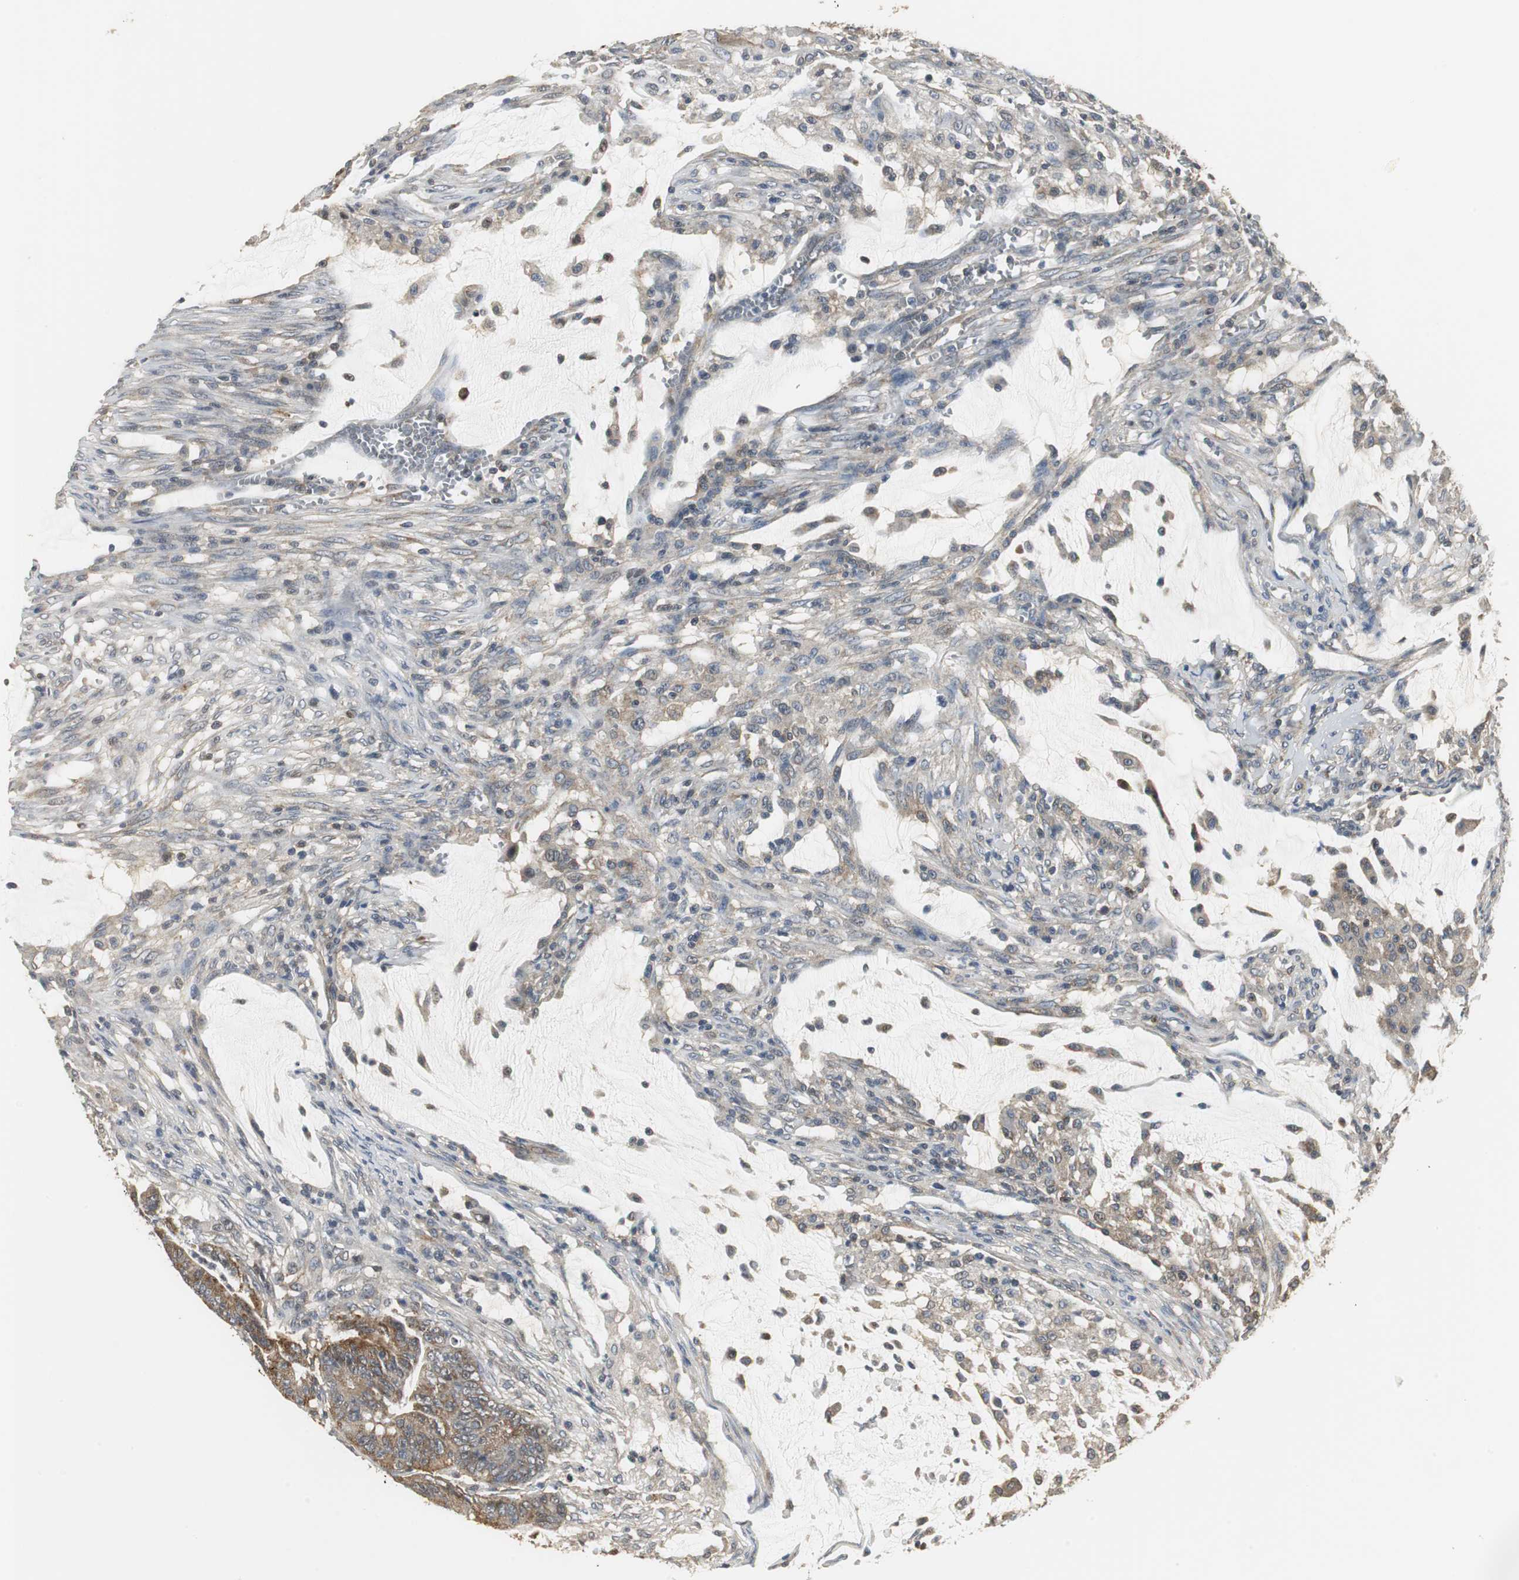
{"staining": {"intensity": "moderate", "quantity": ">75%", "location": "cytoplasmic/membranous"}, "tissue": "colorectal cancer", "cell_type": "Tumor cells", "image_type": "cancer", "snomed": [{"axis": "morphology", "description": "Adenocarcinoma, NOS"}, {"axis": "topography", "description": "Colon"}], "caption": "Moderate cytoplasmic/membranous staining is appreciated in about >75% of tumor cells in adenocarcinoma (colorectal).", "gene": "CCT5", "patient": {"sex": "male", "age": 45}}